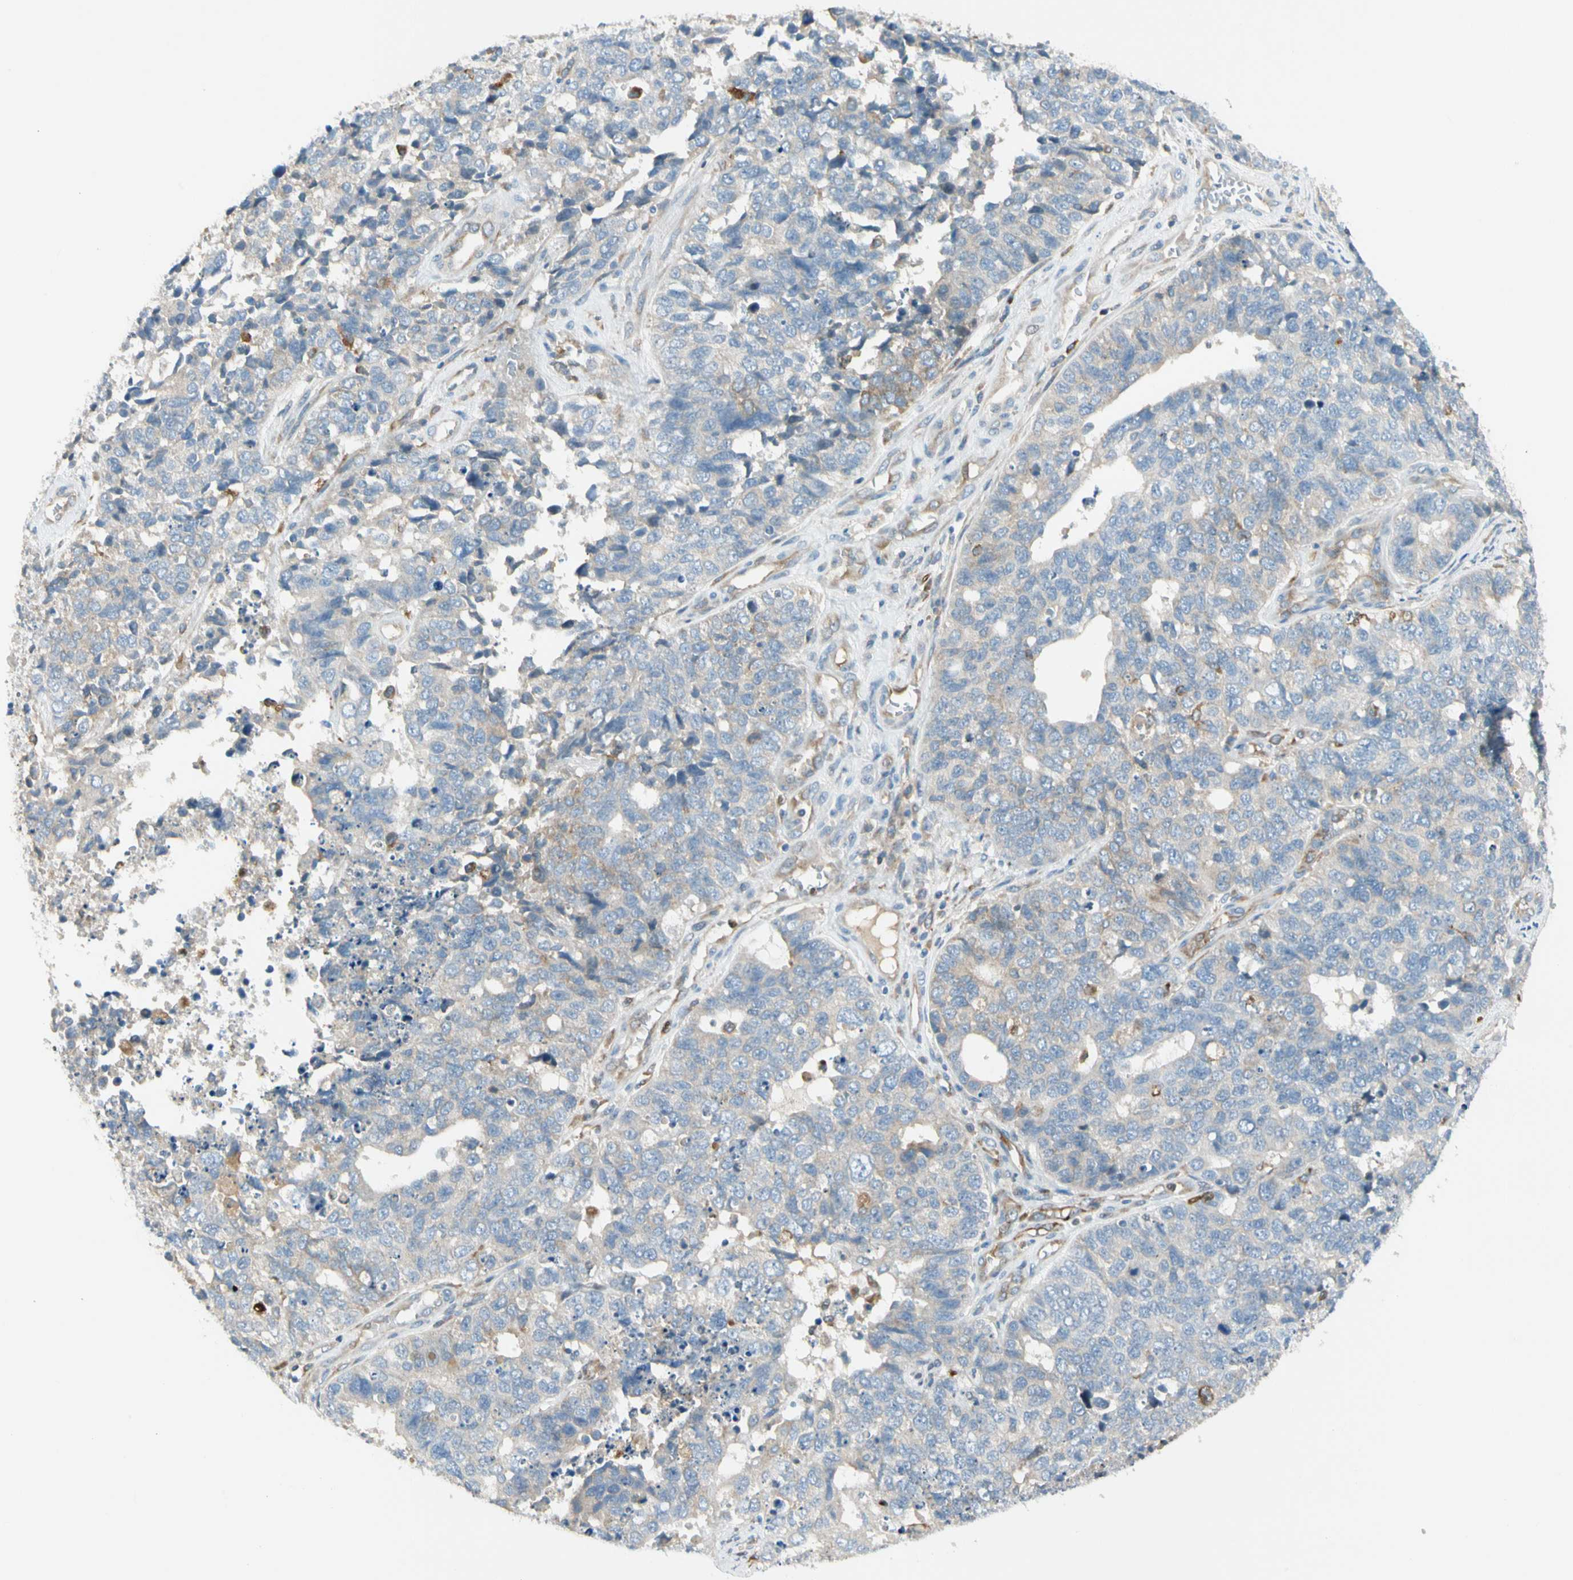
{"staining": {"intensity": "negative", "quantity": "none", "location": "none"}, "tissue": "cervical cancer", "cell_type": "Tumor cells", "image_type": "cancer", "snomed": [{"axis": "morphology", "description": "Squamous cell carcinoma, NOS"}, {"axis": "topography", "description": "Cervix"}], "caption": "DAB (3,3'-diaminobenzidine) immunohistochemical staining of cervical cancer (squamous cell carcinoma) demonstrates no significant expression in tumor cells. (DAB (3,3'-diaminobenzidine) immunohistochemistry, high magnification).", "gene": "LPCAT2", "patient": {"sex": "female", "age": 63}}